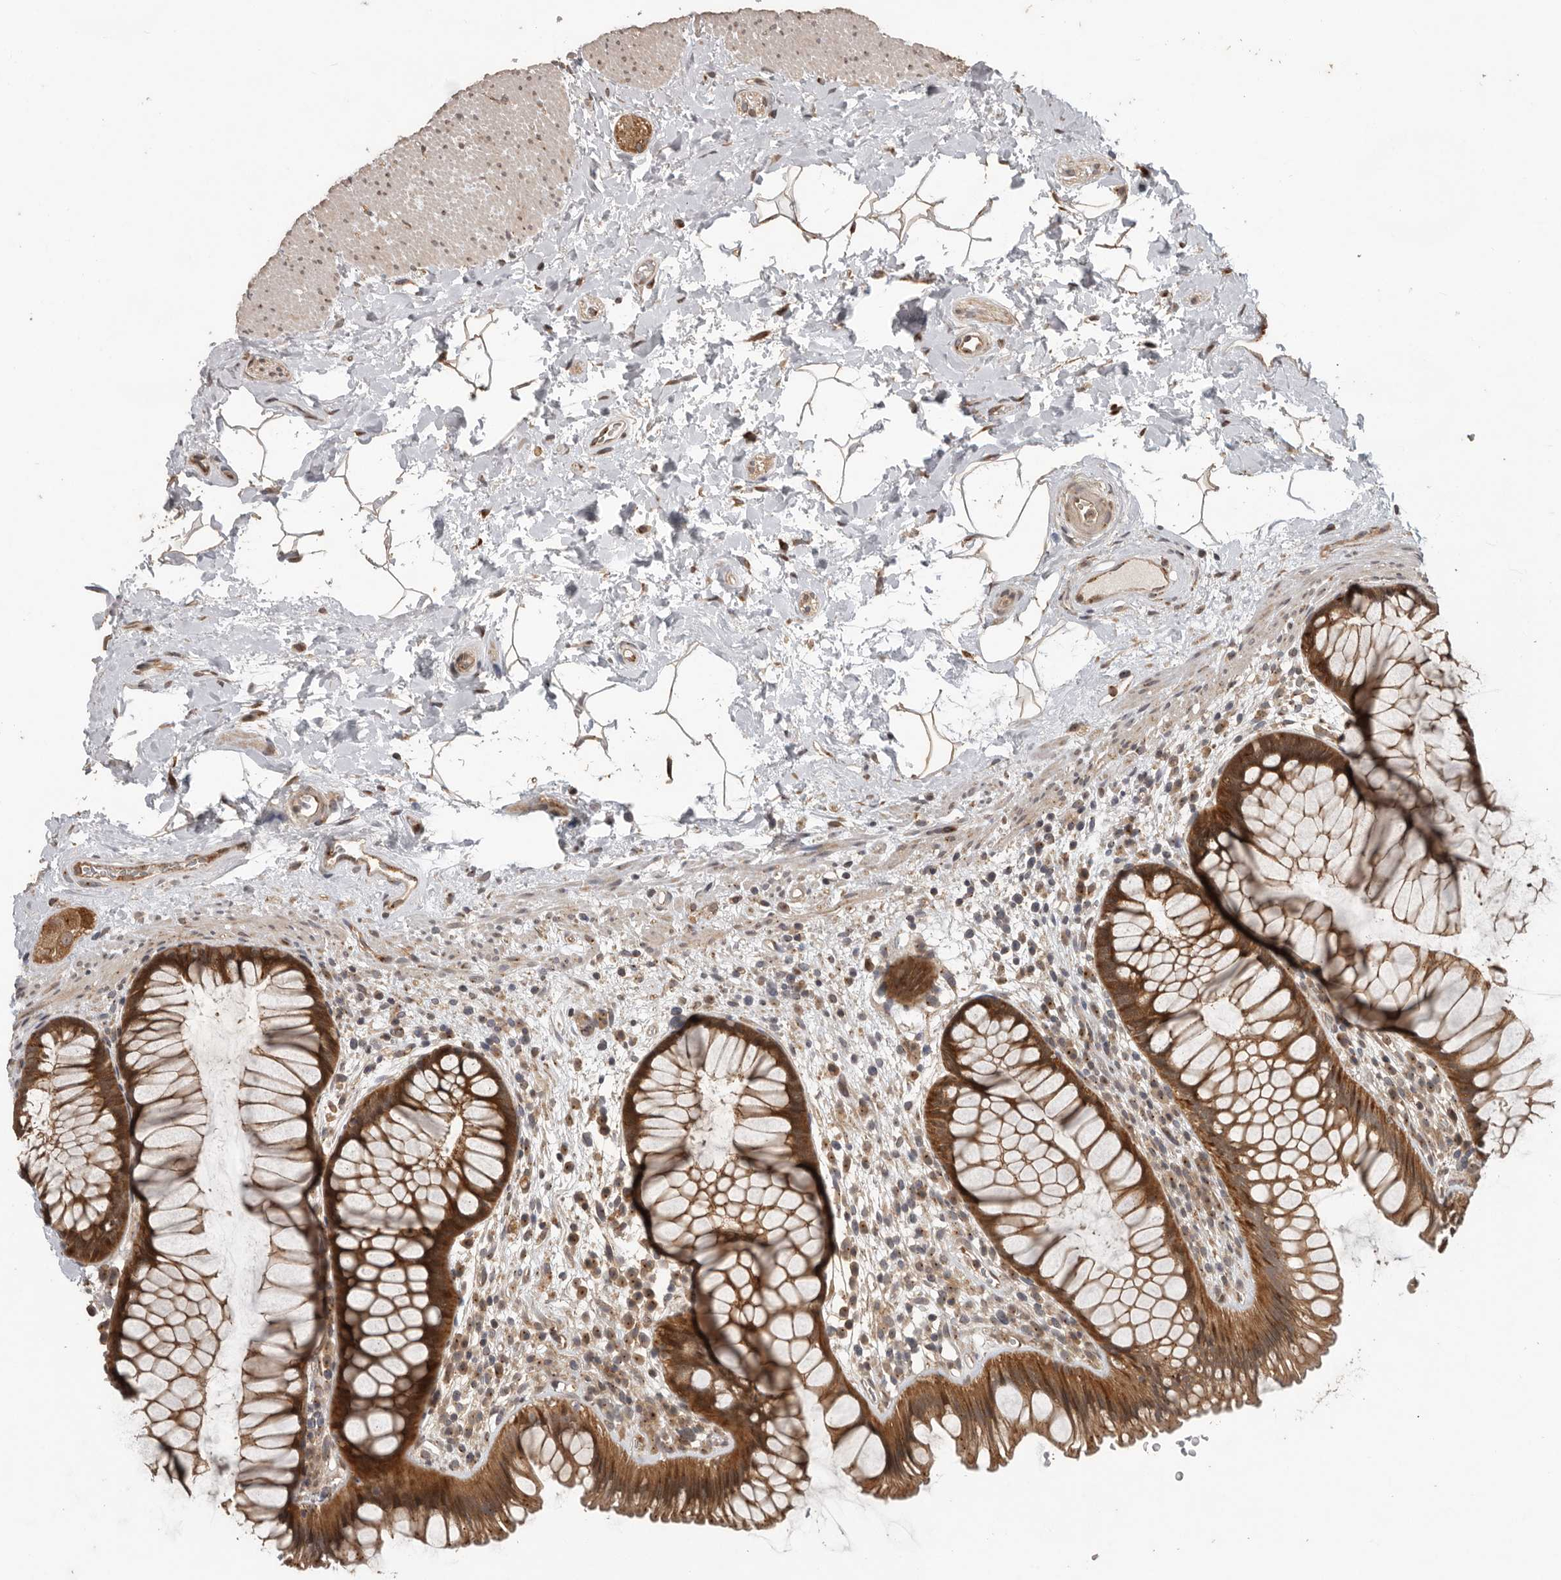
{"staining": {"intensity": "strong", "quantity": ">75%", "location": "cytoplasmic/membranous"}, "tissue": "rectum", "cell_type": "Glandular cells", "image_type": "normal", "snomed": [{"axis": "morphology", "description": "Normal tissue, NOS"}, {"axis": "topography", "description": "Rectum"}], "caption": "An image showing strong cytoplasmic/membranous staining in approximately >75% of glandular cells in normal rectum, as visualized by brown immunohistochemical staining.", "gene": "CEP350", "patient": {"sex": "male", "age": 51}}